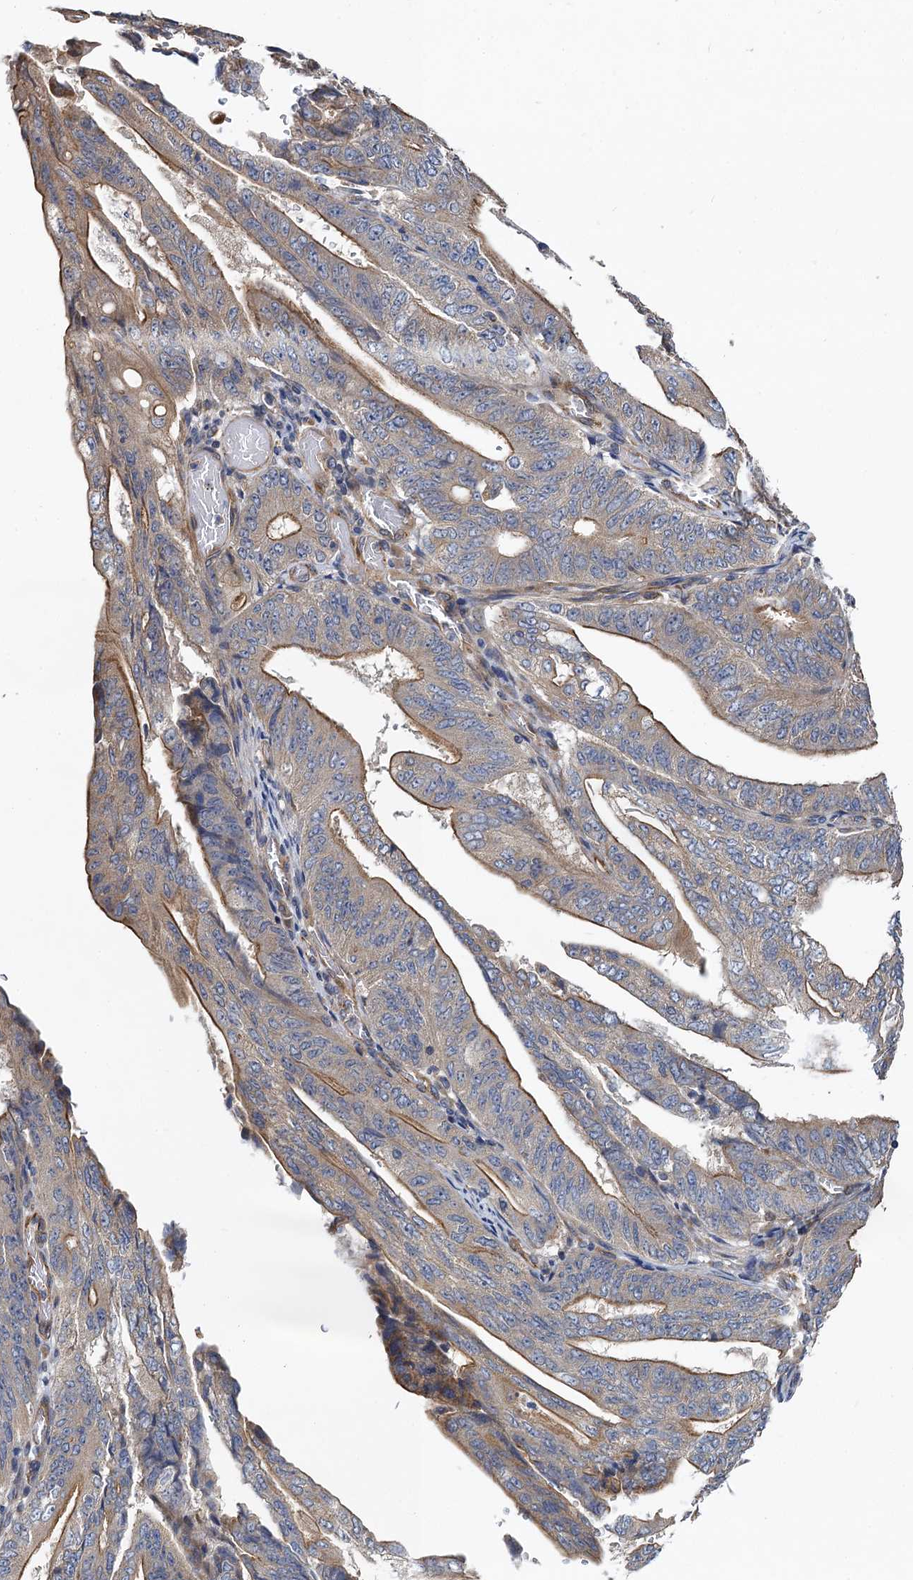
{"staining": {"intensity": "moderate", "quantity": "25%-75%", "location": "cytoplasmic/membranous"}, "tissue": "stomach cancer", "cell_type": "Tumor cells", "image_type": "cancer", "snomed": [{"axis": "morphology", "description": "Adenocarcinoma, NOS"}, {"axis": "topography", "description": "Stomach"}], "caption": "High-power microscopy captured an IHC image of adenocarcinoma (stomach), revealing moderate cytoplasmic/membranous positivity in about 25%-75% of tumor cells. The staining is performed using DAB brown chromogen to label protein expression. The nuclei are counter-stained blue using hematoxylin.", "gene": "PJA2", "patient": {"sex": "female", "age": 73}}